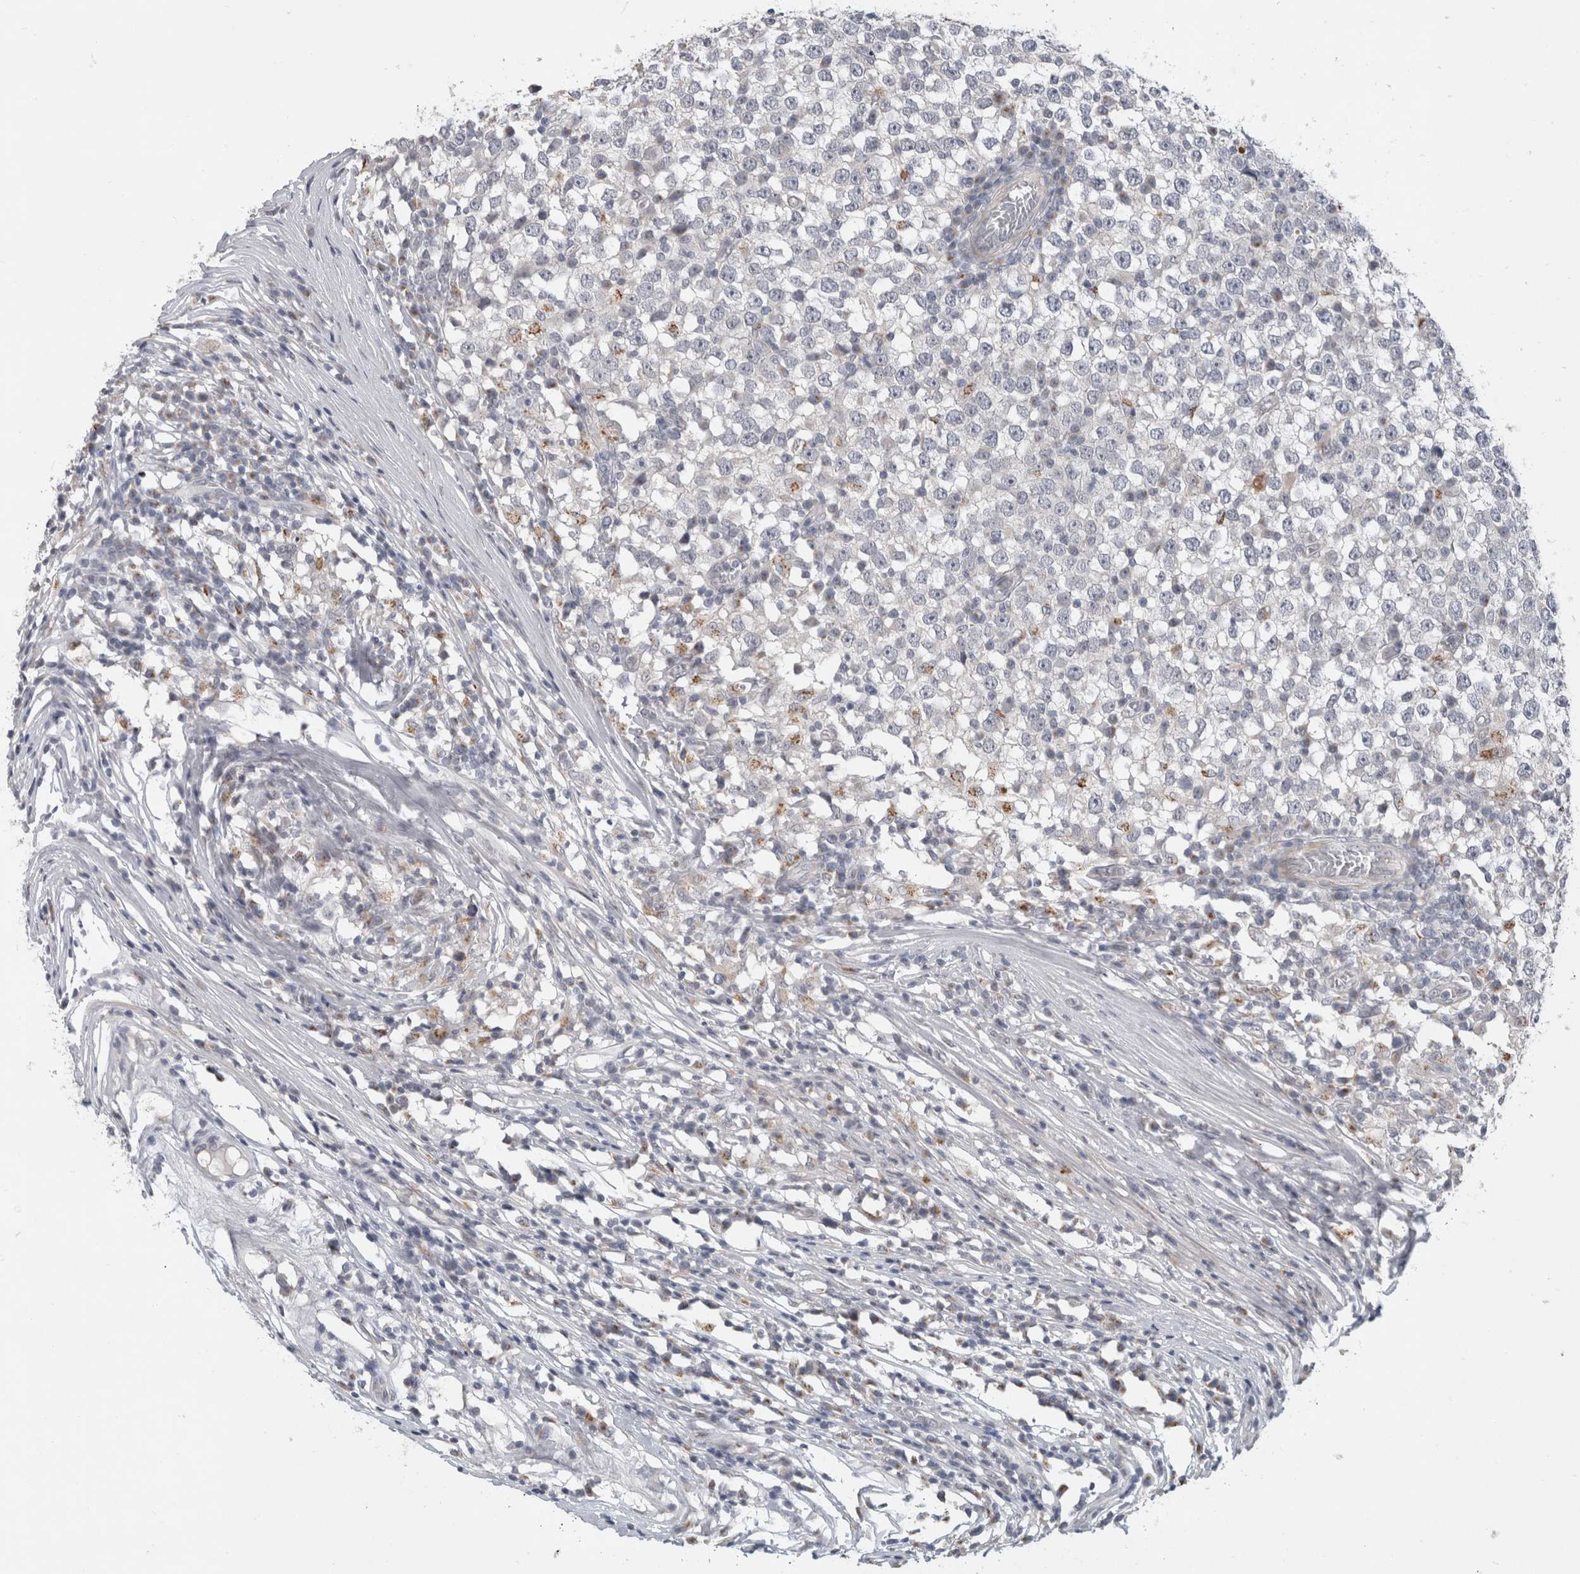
{"staining": {"intensity": "negative", "quantity": "none", "location": "none"}, "tissue": "testis cancer", "cell_type": "Tumor cells", "image_type": "cancer", "snomed": [{"axis": "morphology", "description": "Seminoma, NOS"}, {"axis": "topography", "description": "Testis"}], "caption": "Tumor cells show no significant protein expression in seminoma (testis).", "gene": "MGAT1", "patient": {"sex": "male", "age": 65}}